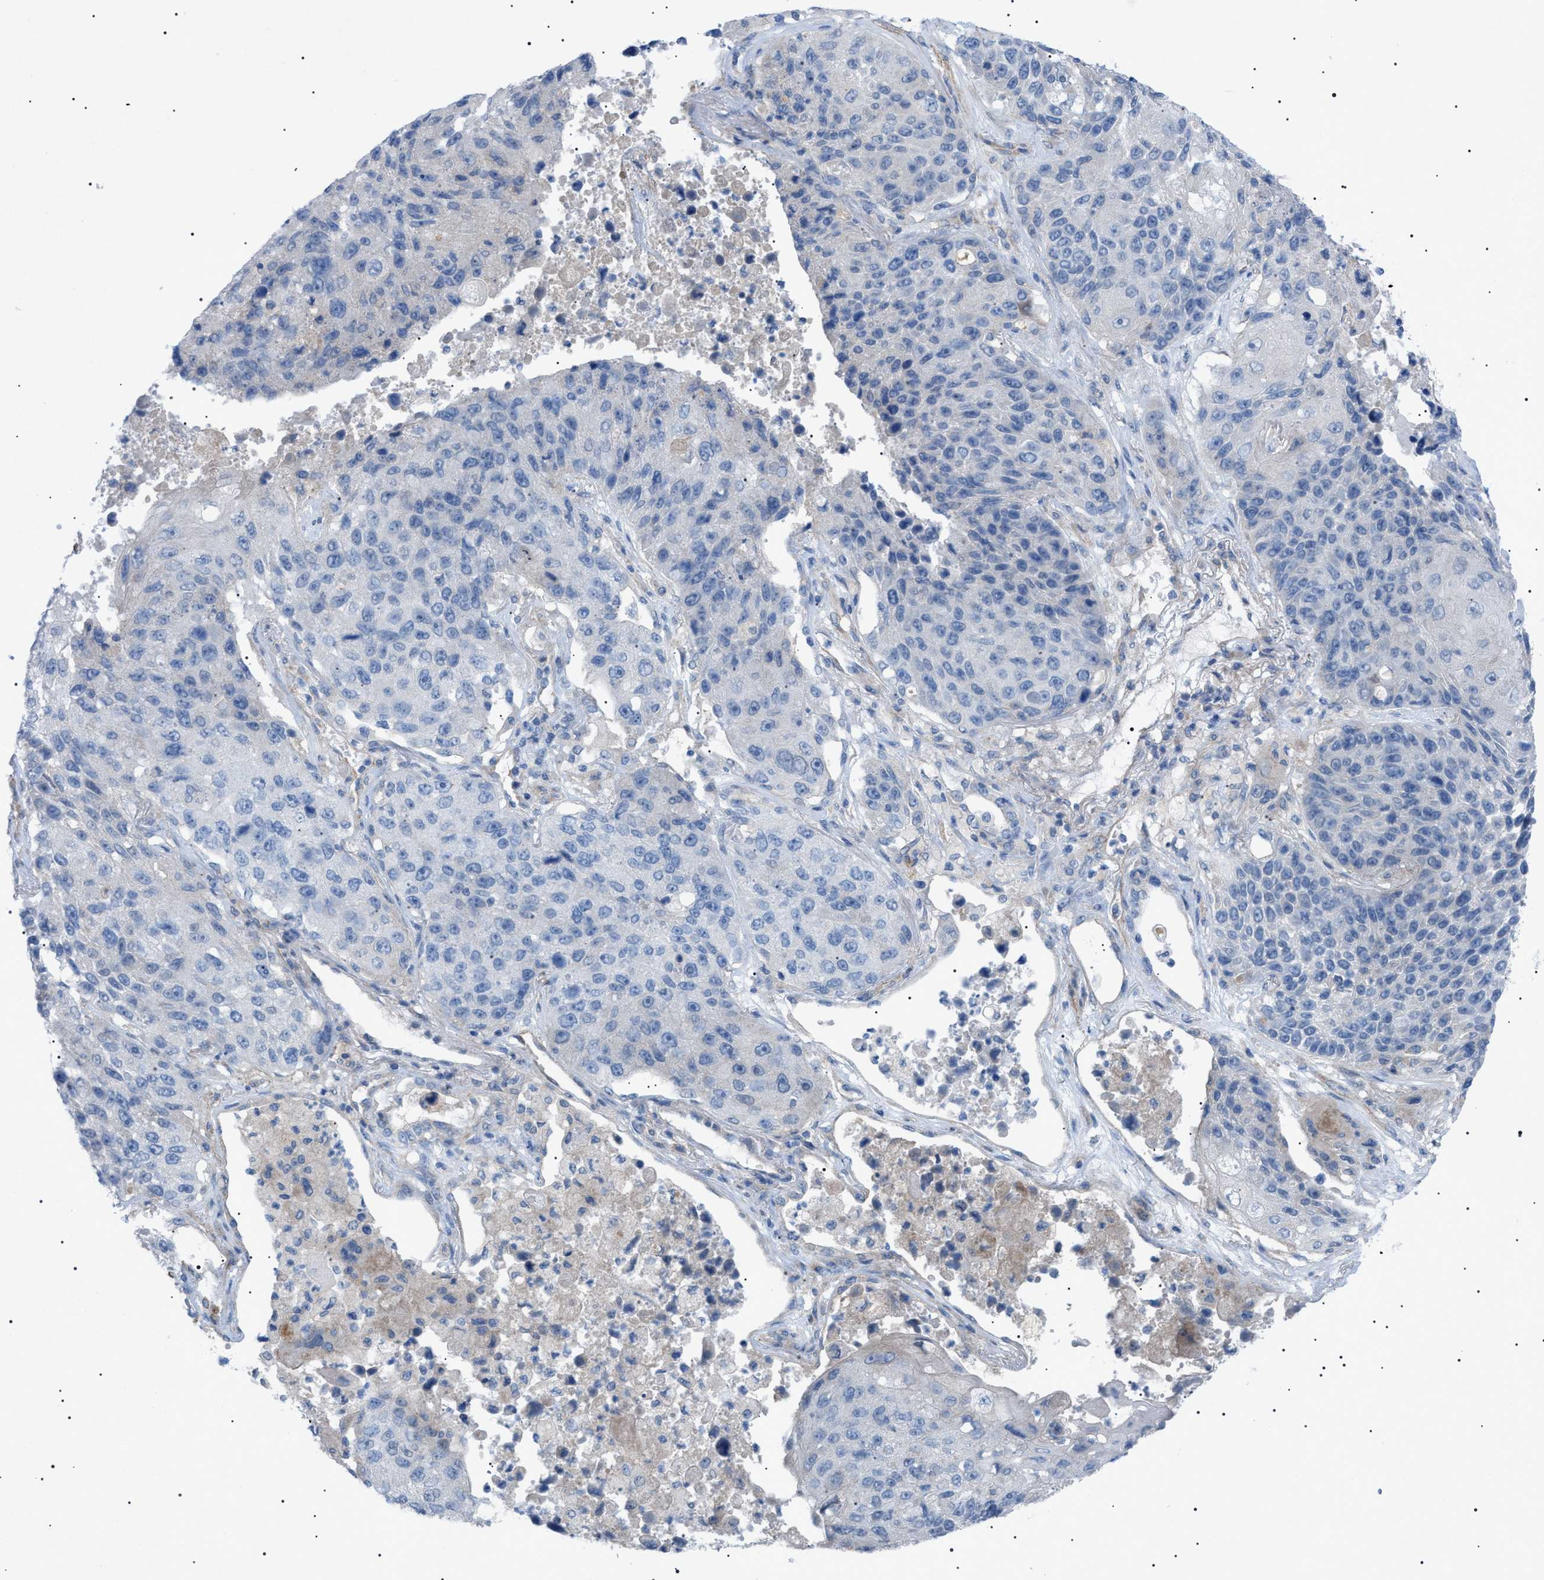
{"staining": {"intensity": "negative", "quantity": "none", "location": "none"}, "tissue": "lung cancer", "cell_type": "Tumor cells", "image_type": "cancer", "snomed": [{"axis": "morphology", "description": "Squamous cell carcinoma, NOS"}, {"axis": "topography", "description": "Lung"}], "caption": "A histopathology image of lung cancer (squamous cell carcinoma) stained for a protein reveals no brown staining in tumor cells.", "gene": "ADAMTS1", "patient": {"sex": "male", "age": 61}}